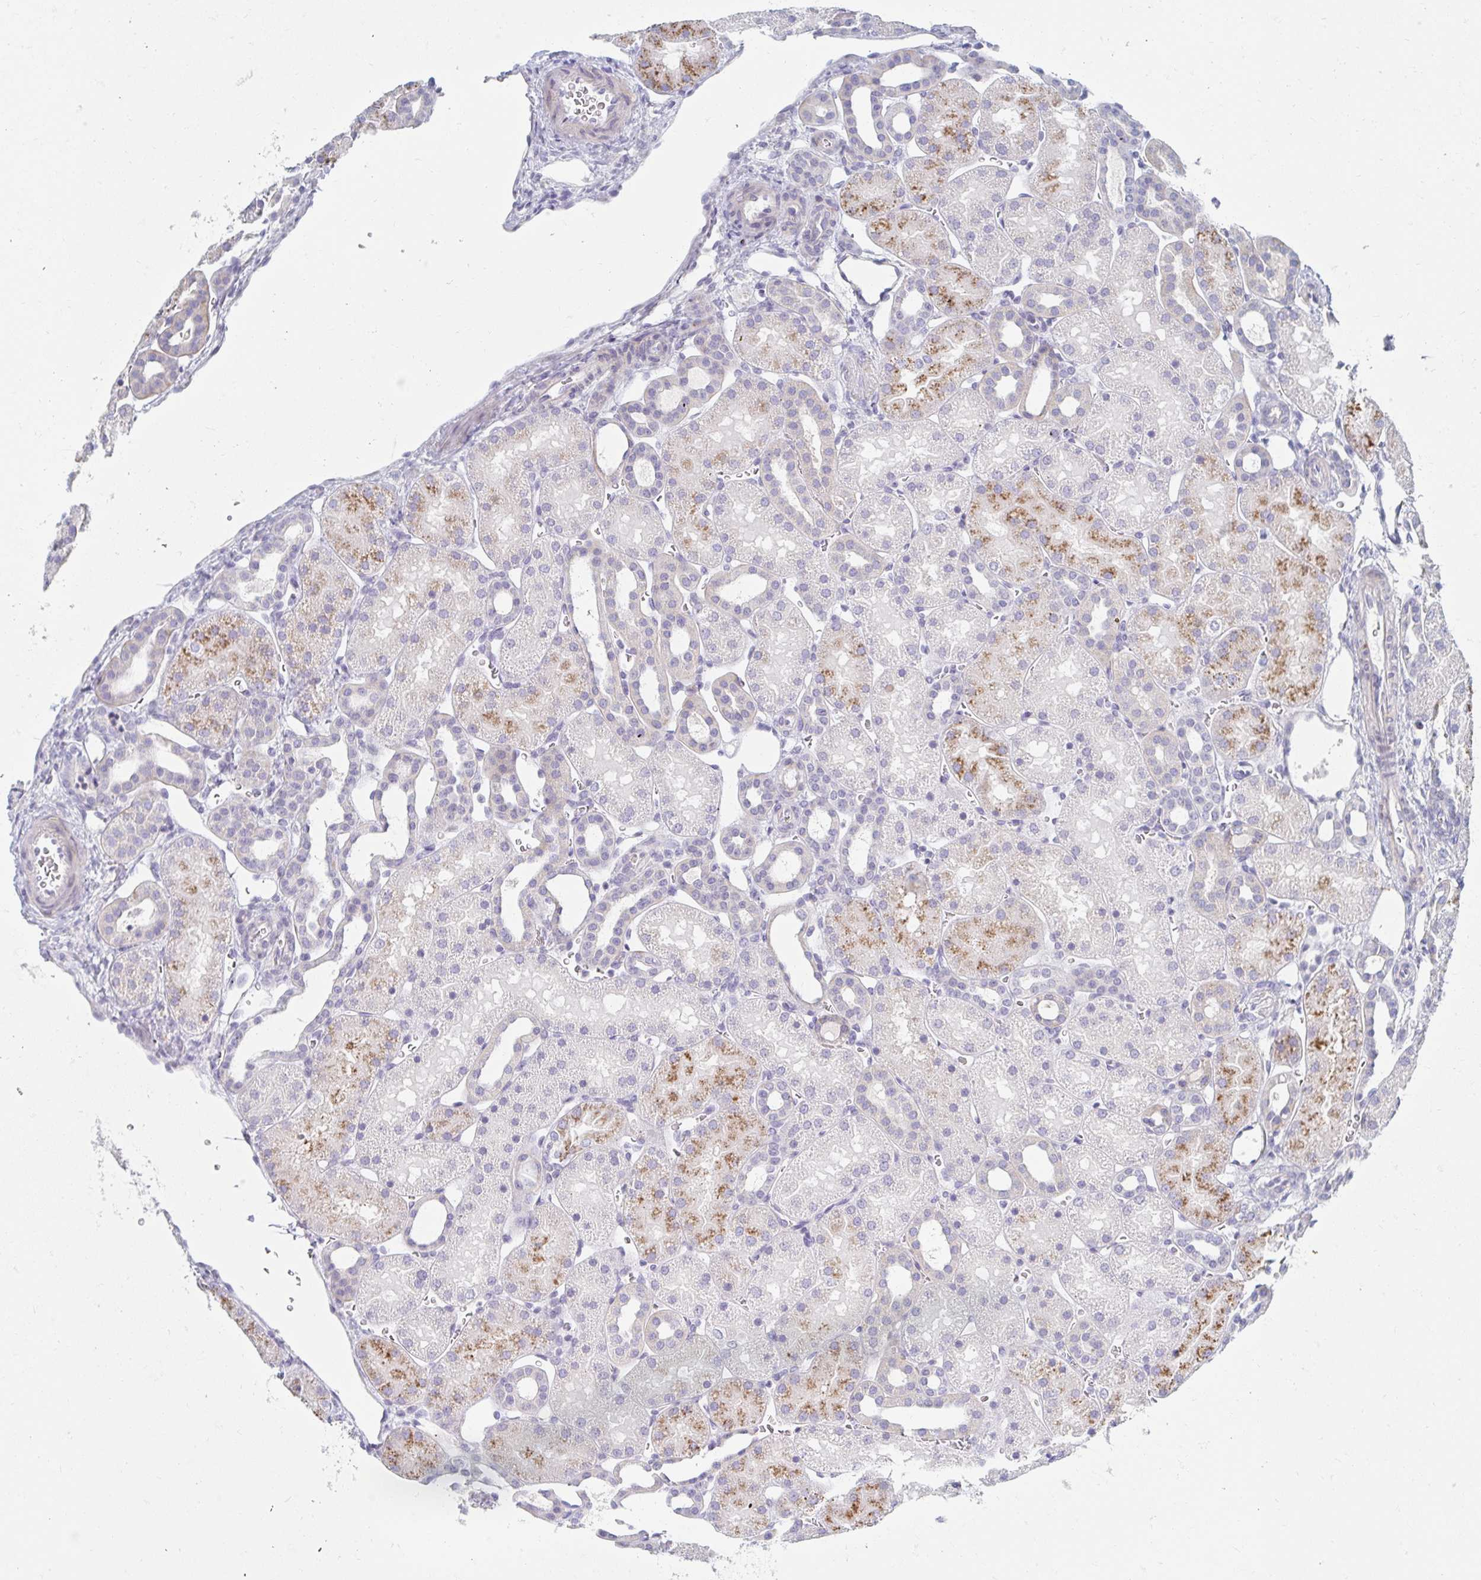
{"staining": {"intensity": "negative", "quantity": "none", "location": "none"}, "tissue": "kidney", "cell_type": "Cells in glomeruli", "image_type": "normal", "snomed": [{"axis": "morphology", "description": "Normal tissue, NOS"}, {"axis": "topography", "description": "Kidney"}], "caption": "A high-resolution micrograph shows IHC staining of unremarkable kidney, which reveals no significant expression in cells in glomeruli. The staining is performed using DAB brown chromogen with nuclei counter-stained in using hematoxylin.", "gene": "MYLK2", "patient": {"sex": "male", "age": 2}}